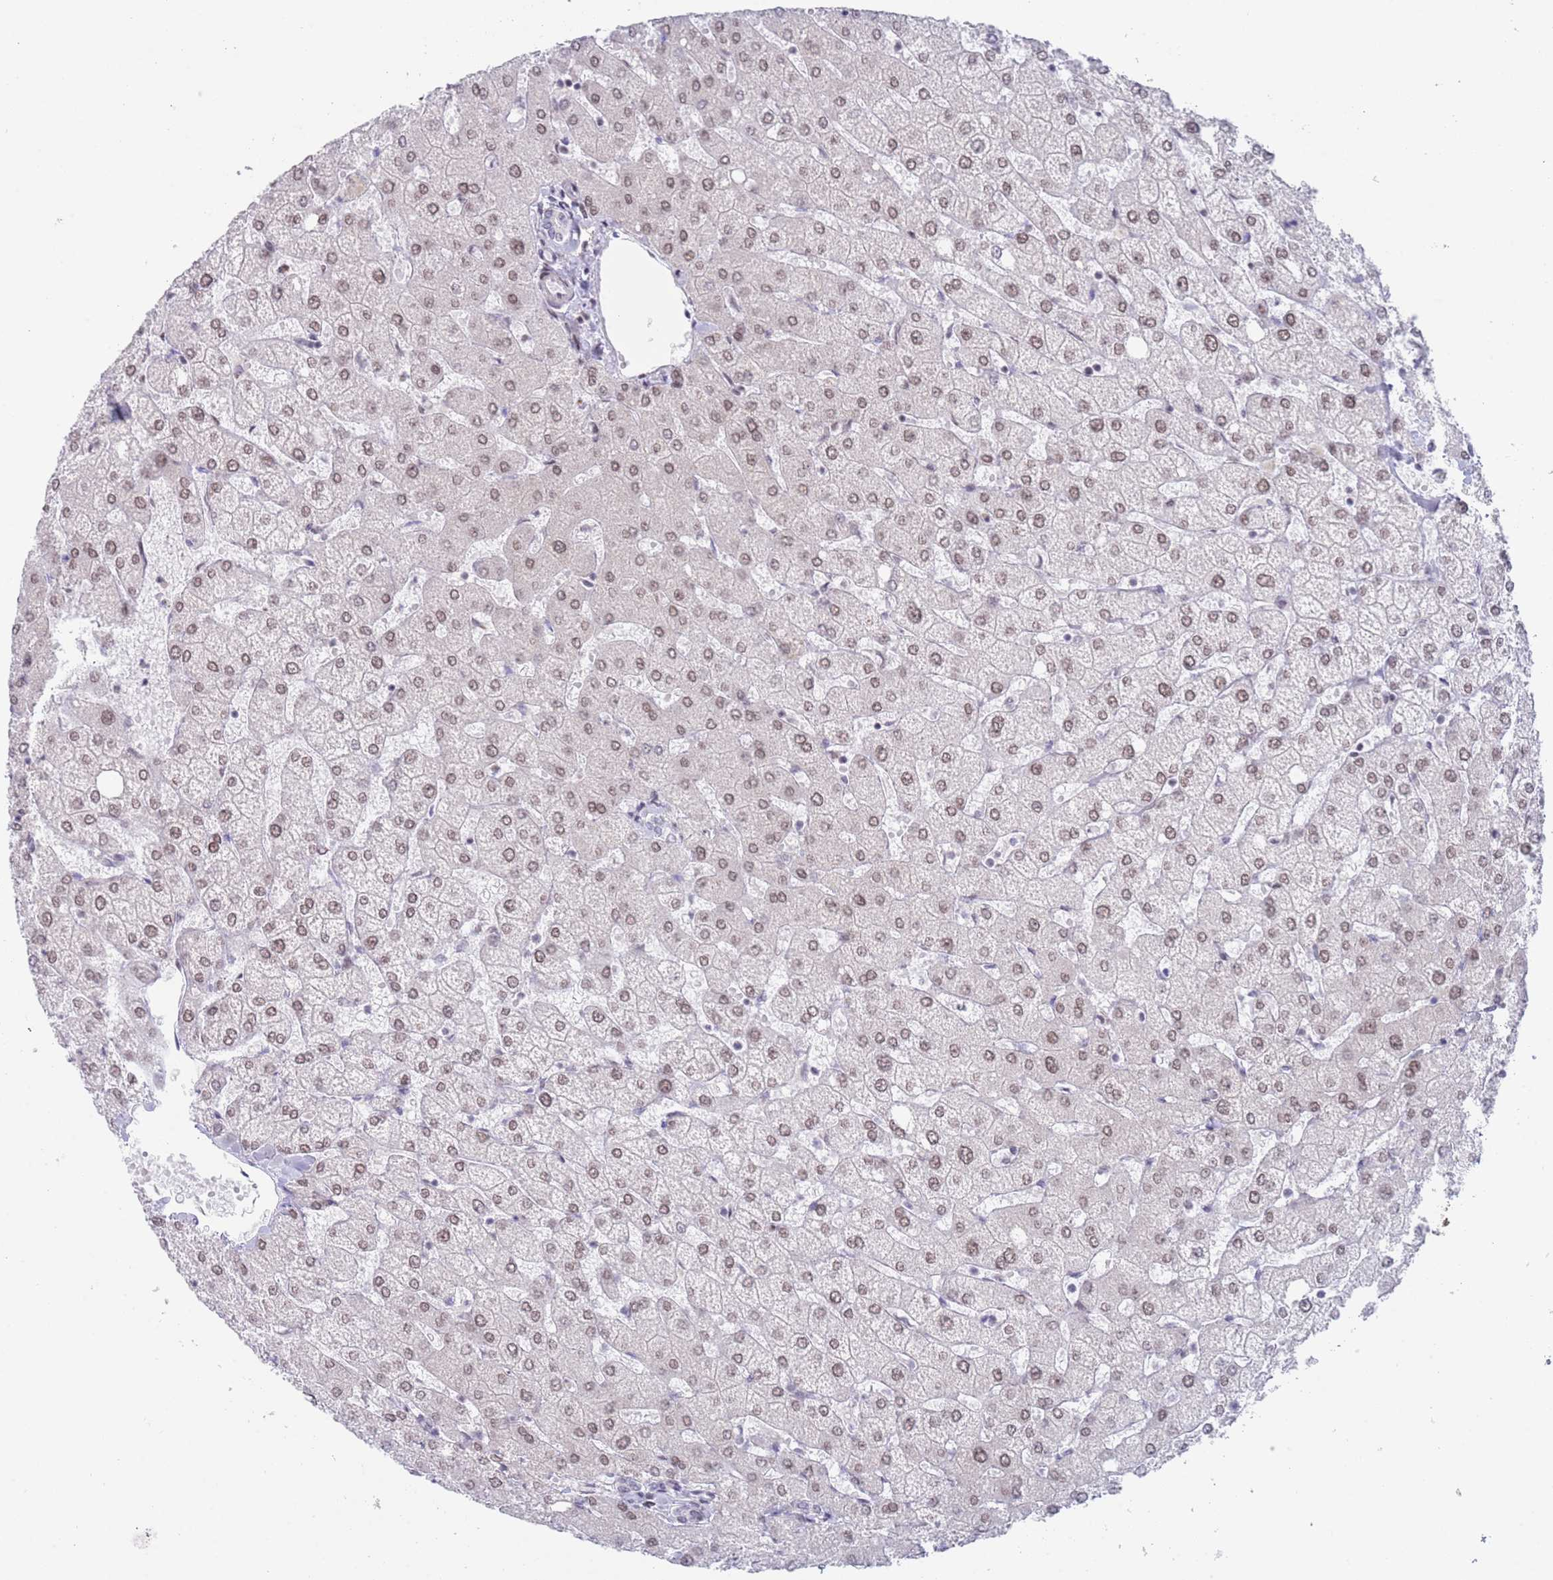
{"staining": {"intensity": "negative", "quantity": "none", "location": "none"}, "tissue": "liver", "cell_type": "Cholangiocytes", "image_type": "normal", "snomed": [{"axis": "morphology", "description": "Normal tissue, NOS"}, {"axis": "topography", "description": "Liver"}], "caption": "Liver stained for a protein using immunohistochemistry (IHC) exhibits no staining cholangiocytes.", "gene": "ZNF382", "patient": {"sex": "female", "age": 54}}